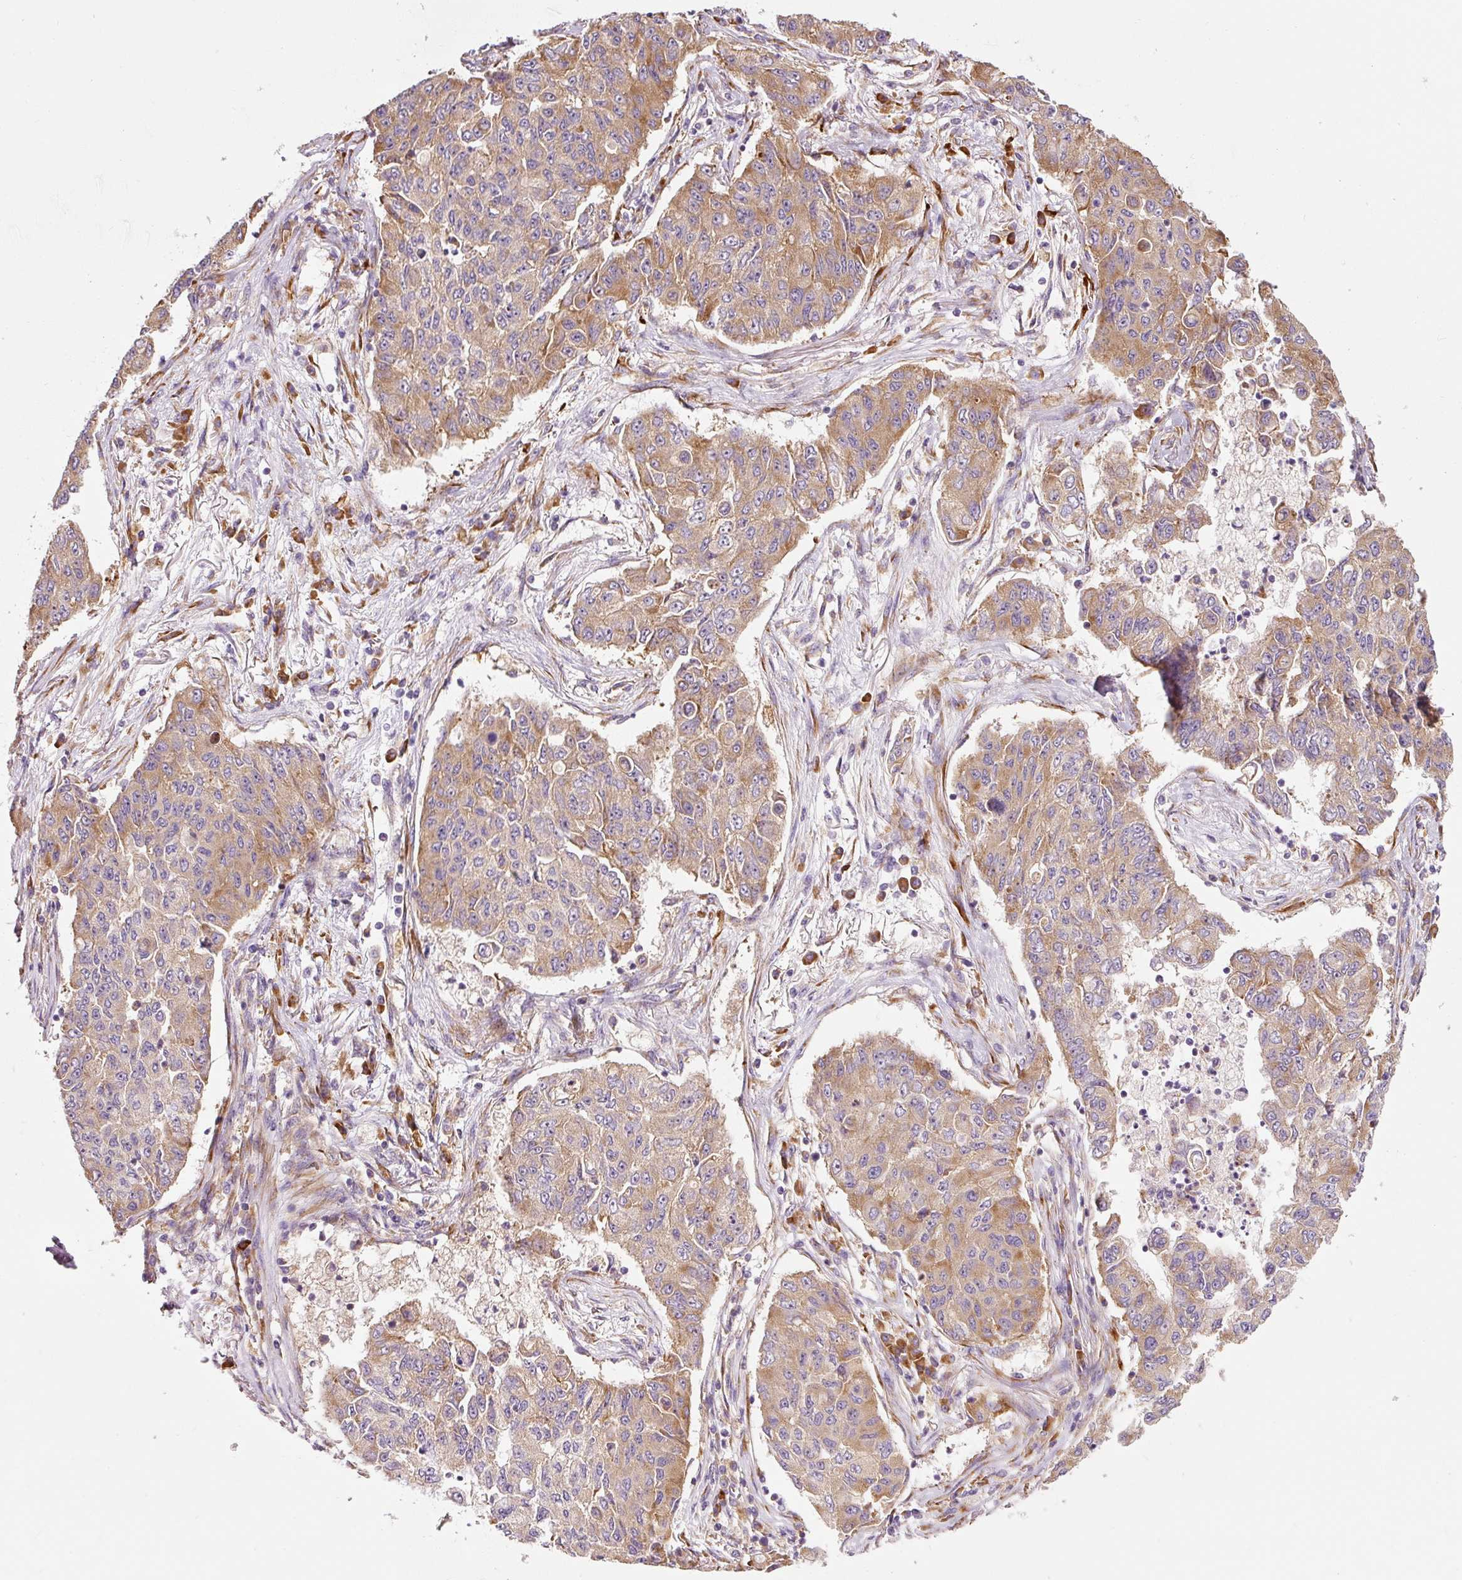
{"staining": {"intensity": "moderate", "quantity": ">75%", "location": "cytoplasmic/membranous"}, "tissue": "lung cancer", "cell_type": "Tumor cells", "image_type": "cancer", "snomed": [{"axis": "morphology", "description": "Squamous cell carcinoma, NOS"}, {"axis": "topography", "description": "Lung"}], "caption": "DAB (3,3'-diaminobenzidine) immunohistochemical staining of lung squamous cell carcinoma displays moderate cytoplasmic/membranous protein staining in approximately >75% of tumor cells. The protein of interest is stained brown, and the nuclei are stained in blue (DAB (3,3'-diaminobenzidine) IHC with brightfield microscopy, high magnification).", "gene": "RPL10A", "patient": {"sex": "male", "age": 74}}